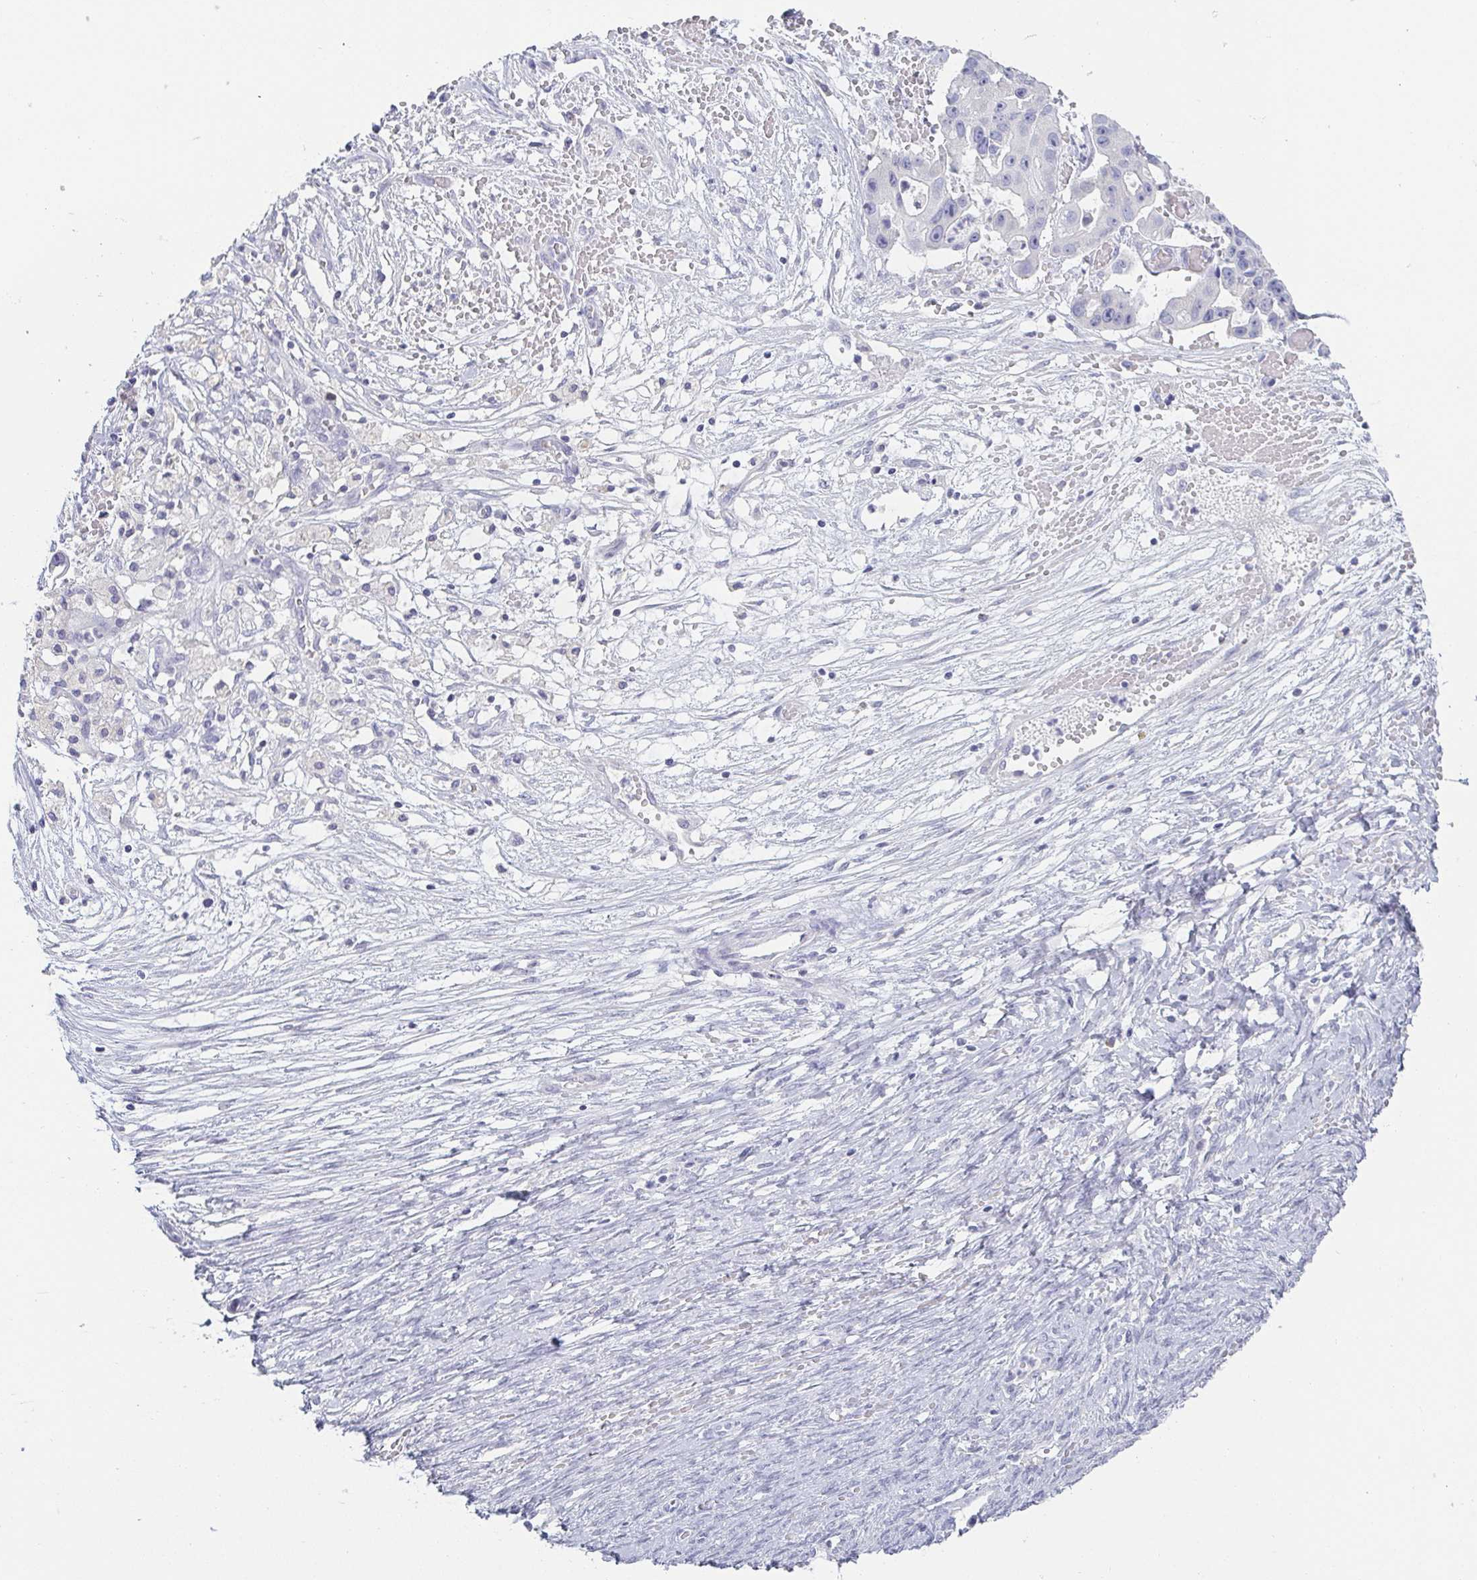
{"staining": {"intensity": "negative", "quantity": "none", "location": "none"}, "tissue": "ovarian cancer", "cell_type": "Tumor cells", "image_type": "cancer", "snomed": [{"axis": "morphology", "description": "Cystadenocarcinoma, serous, NOS"}, {"axis": "topography", "description": "Ovary"}], "caption": "This is an immunohistochemistry (IHC) photomicrograph of ovarian serous cystadenocarcinoma. There is no positivity in tumor cells.", "gene": "PRR27", "patient": {"sex": "female", "age": 56}}